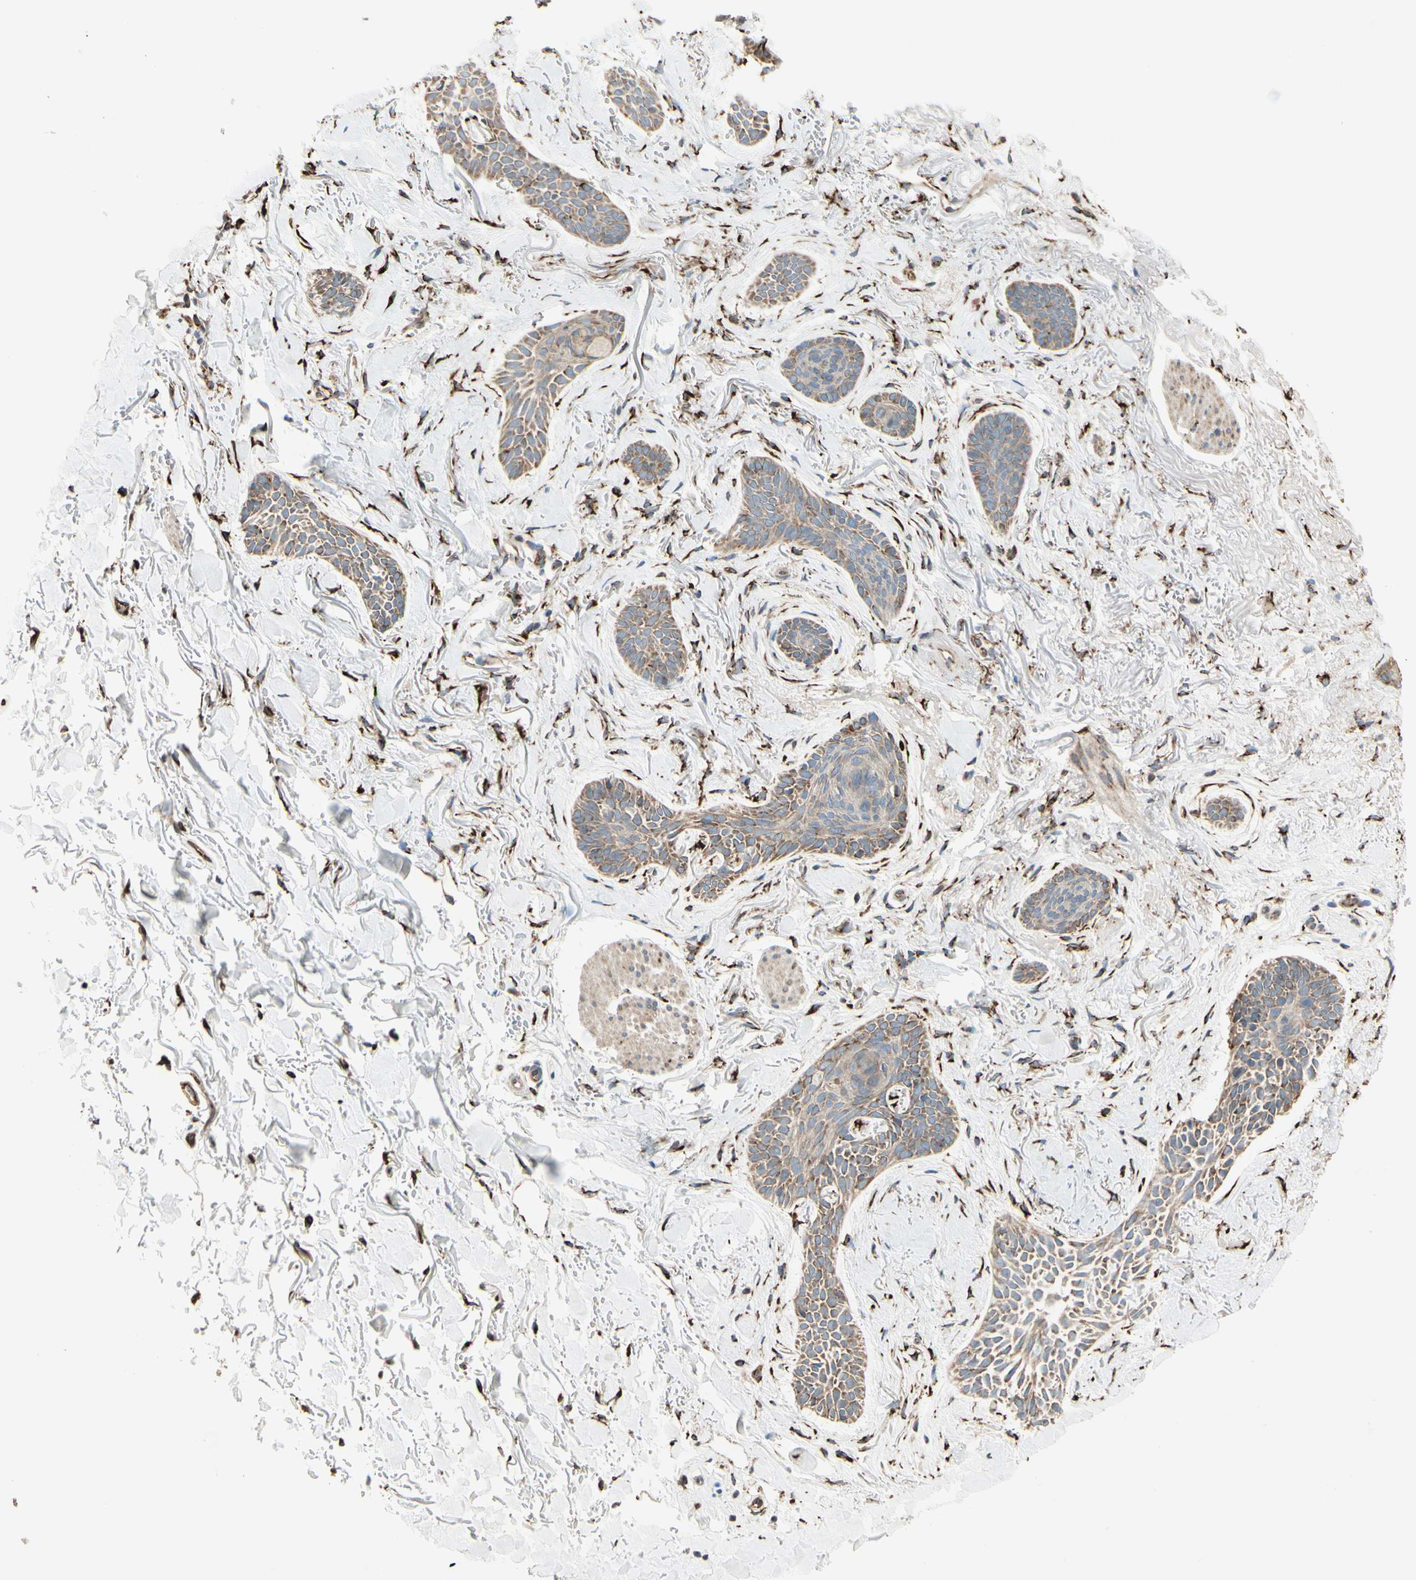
{"staining": {"intensity": "moderate", "quantity": ">75%", "location": "cytoplasmic/membranous"}, "tissue": "skin cancer", "cell_type": "Tumor cells", "image_type": "cancer", "snomed": [{"axis": "morphology", "description": "Basal cell carcinoma"}, {"axis": "topography", "description": "Skin"}], "caption": "This micrograph displays IHC staining of human skin basal cell carcinoma, with medium moderate cytoplasmic/membranous expression in approximately >75% of tumor cells.", "gene": "RRBP1", "patient": {"sex": "female", "age": 84}}